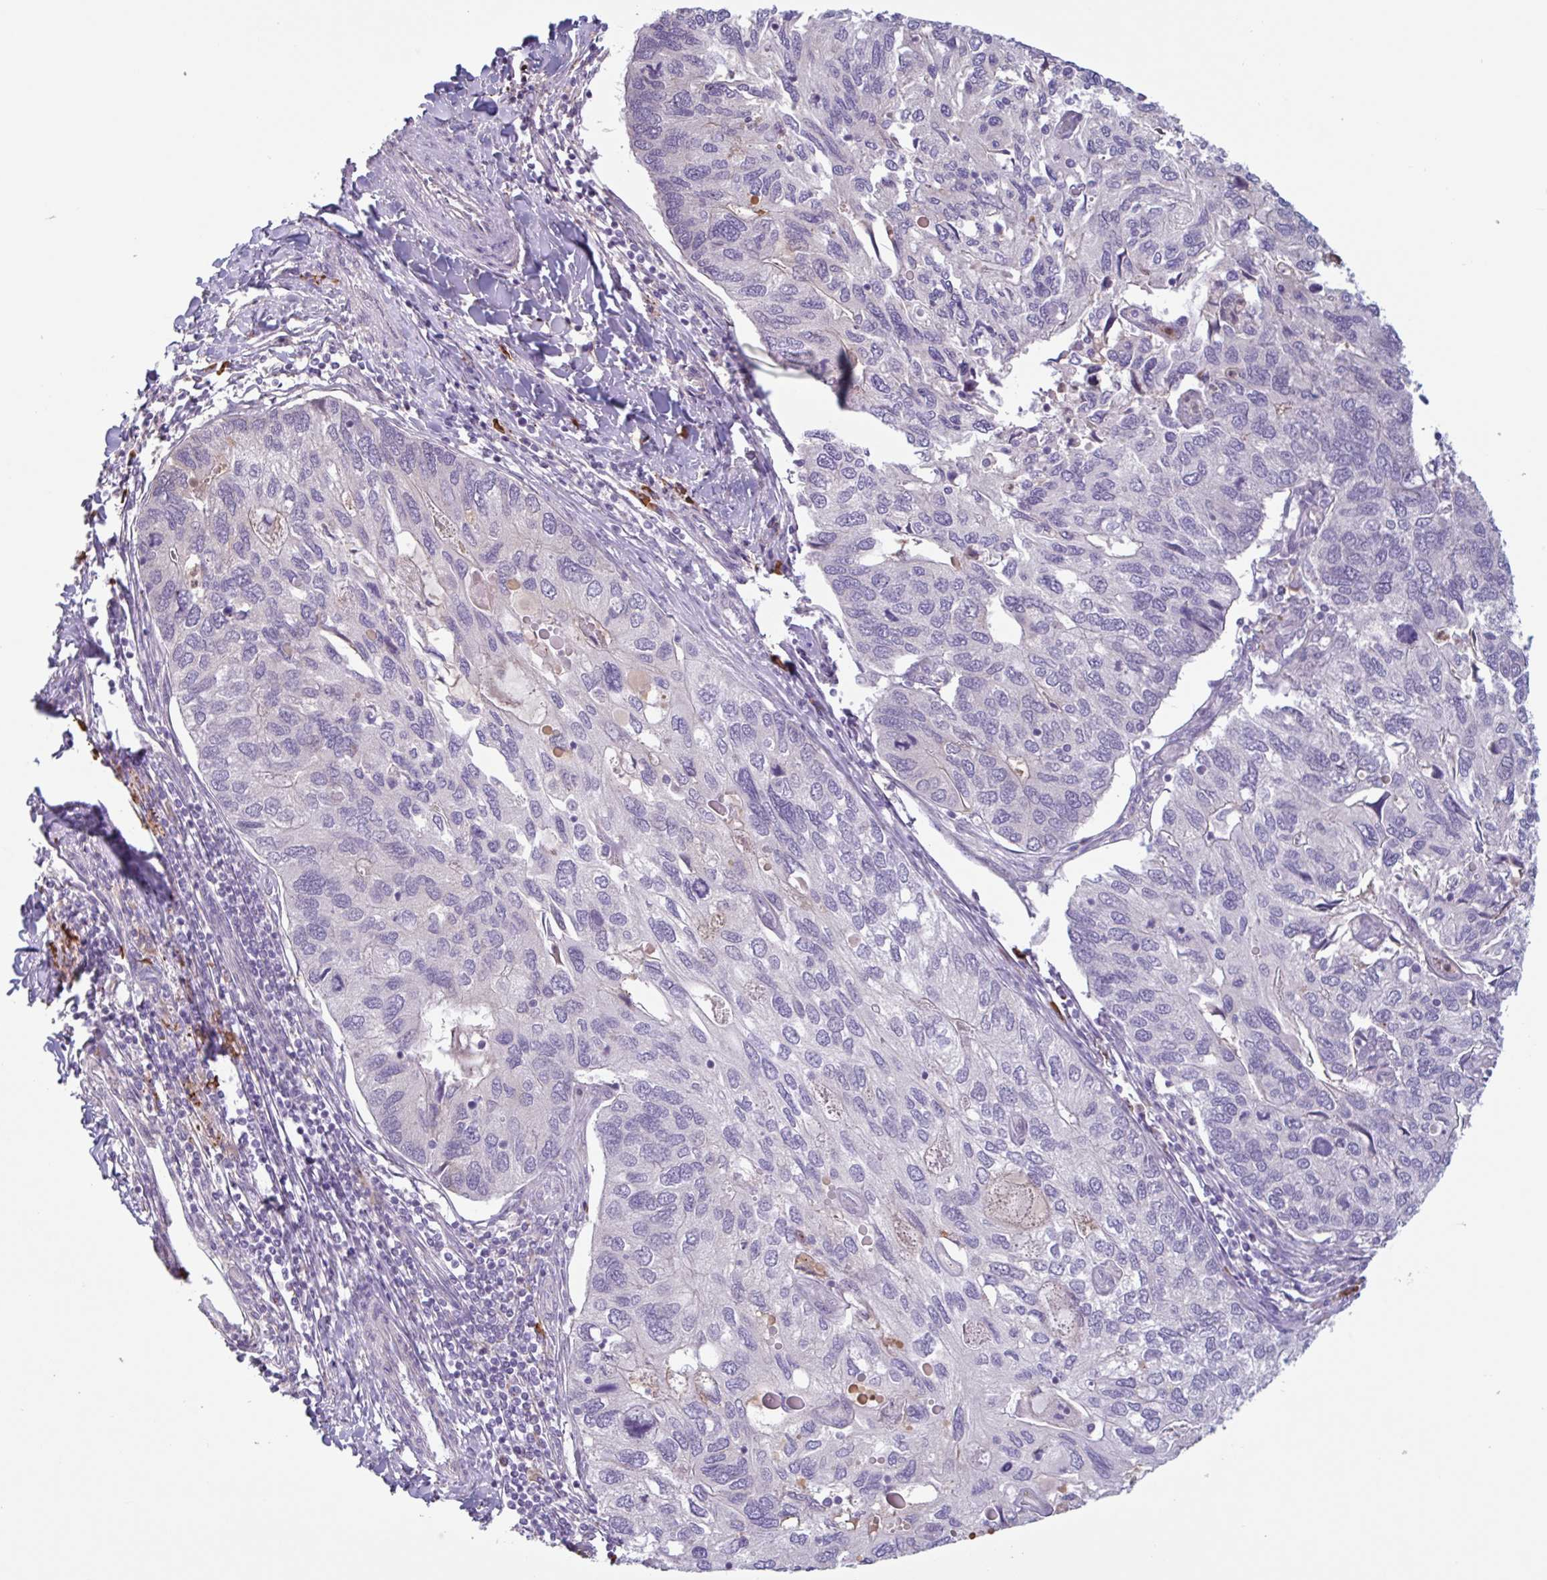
{"staining": {"intensity": "negative", "quantity": "none", "location": "none"}, "tissue": "endometrial cancer", "cell_type": "Tumor cells", "image_type": "cancer", "snomed": [{"axis": "morphology", "description": "Carcinoma, NOS"}, {"axis": "topography", "description": "Uterus"}], "caption": "There is no significant expression in tumor cells of endometrial carcinoma. Brightfield microscopy of IHC stained with DAB (brown) and hematoxylin (blue), captured at high magnification.", "gene": "TAF1D", "patient": {"sex": "female", "age": 76}}